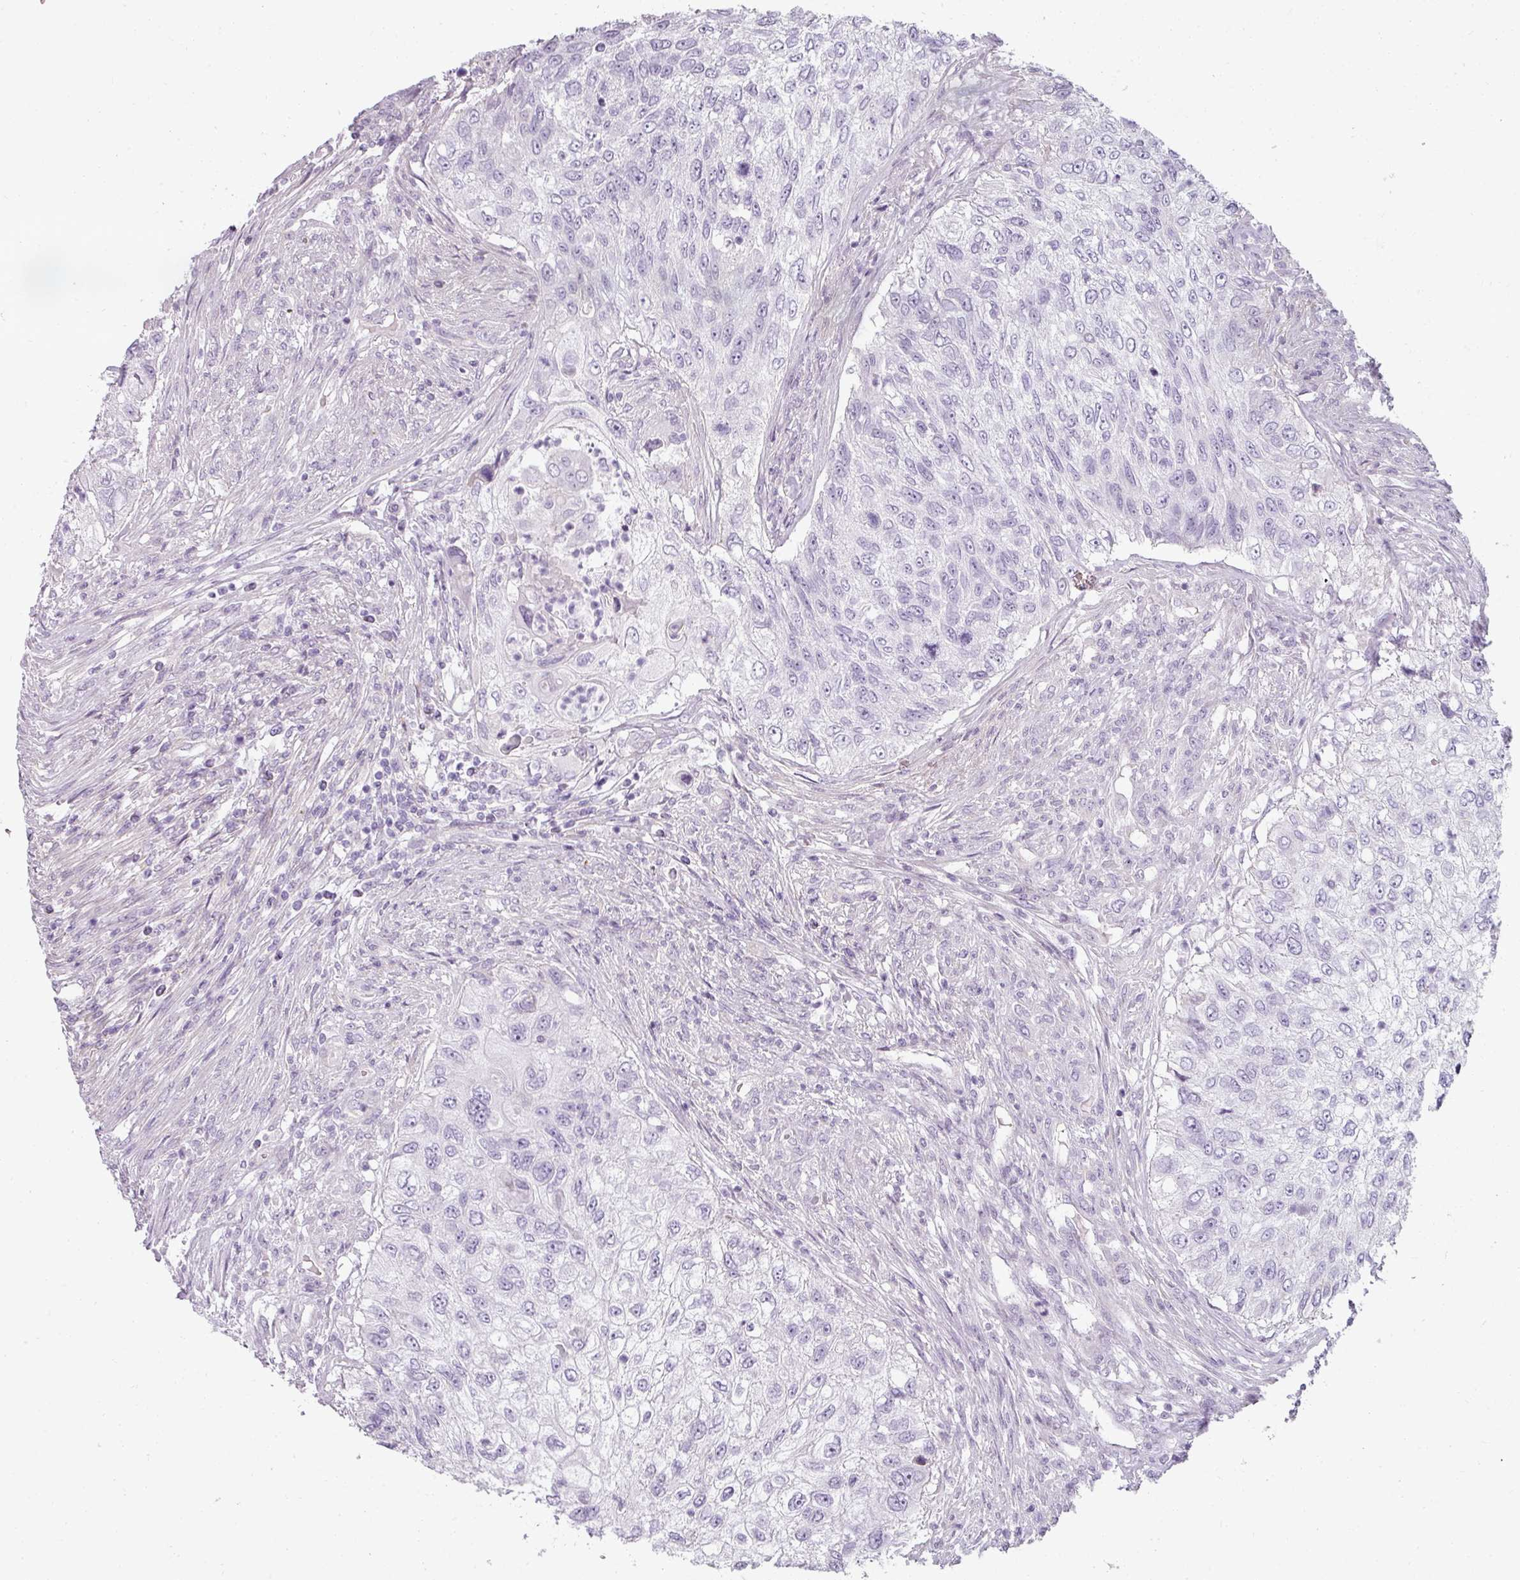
{"staining": {"intensity": "negative", "quantity": "none", "location": "none"}, "tissue": "urothelial cancer", "cell_type": "Tumor cells", "image_type": "cancer", "snomed": [{"axis": "morphology", "description": "Urothelial carcinoma, High grade"}, {"axis": "topography", "description": "Urinary bladder"}], "caption": "Urothelial cancer was stained to show a protein in brown. There is no significant staining in tumor cells.", "gene": "ASB1", "patient": {"sex": "female", "age": 60}}